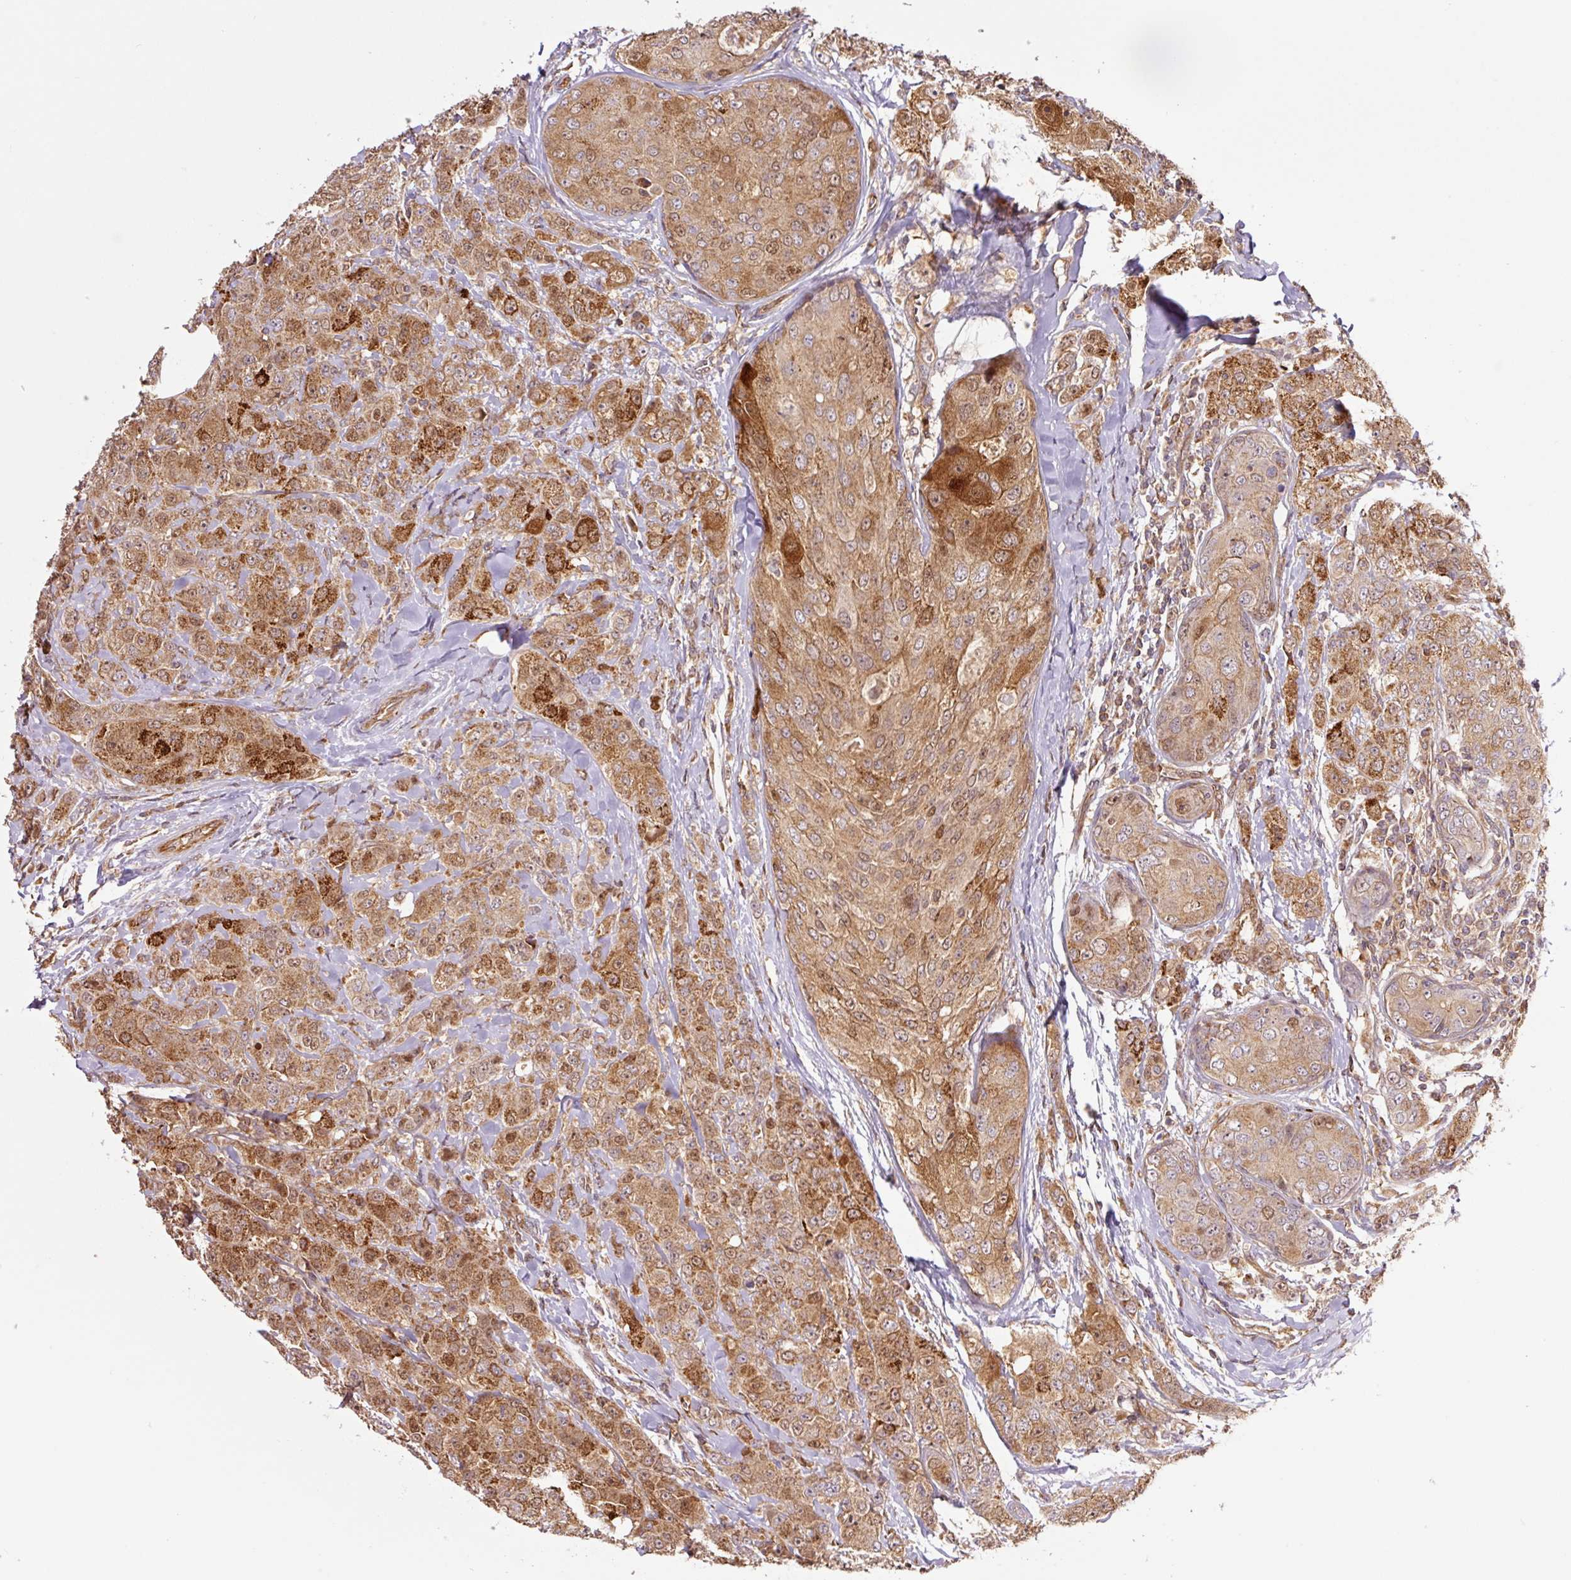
{"staining": {"intensity": "strong", "quantity": ">75%", "location": "cytoplasmic/membranous,nuclear"}, "tissue": "breast cancer", "cell_type": "Tumor cells", "image_type": "cancer", "snomed": [{"axis": "morphology", "description": "Duct carcinoma"}, {"axis": "topography", "description": "Breast"}], "caption": "Immunohistochemistry of human breast cancer shows high levels of strong cytoplasmic/membranous and nuclear expression in about >75% of tumor cells.", "gene": "PCK2", "patient": {"sex": "female", "age": 43}}